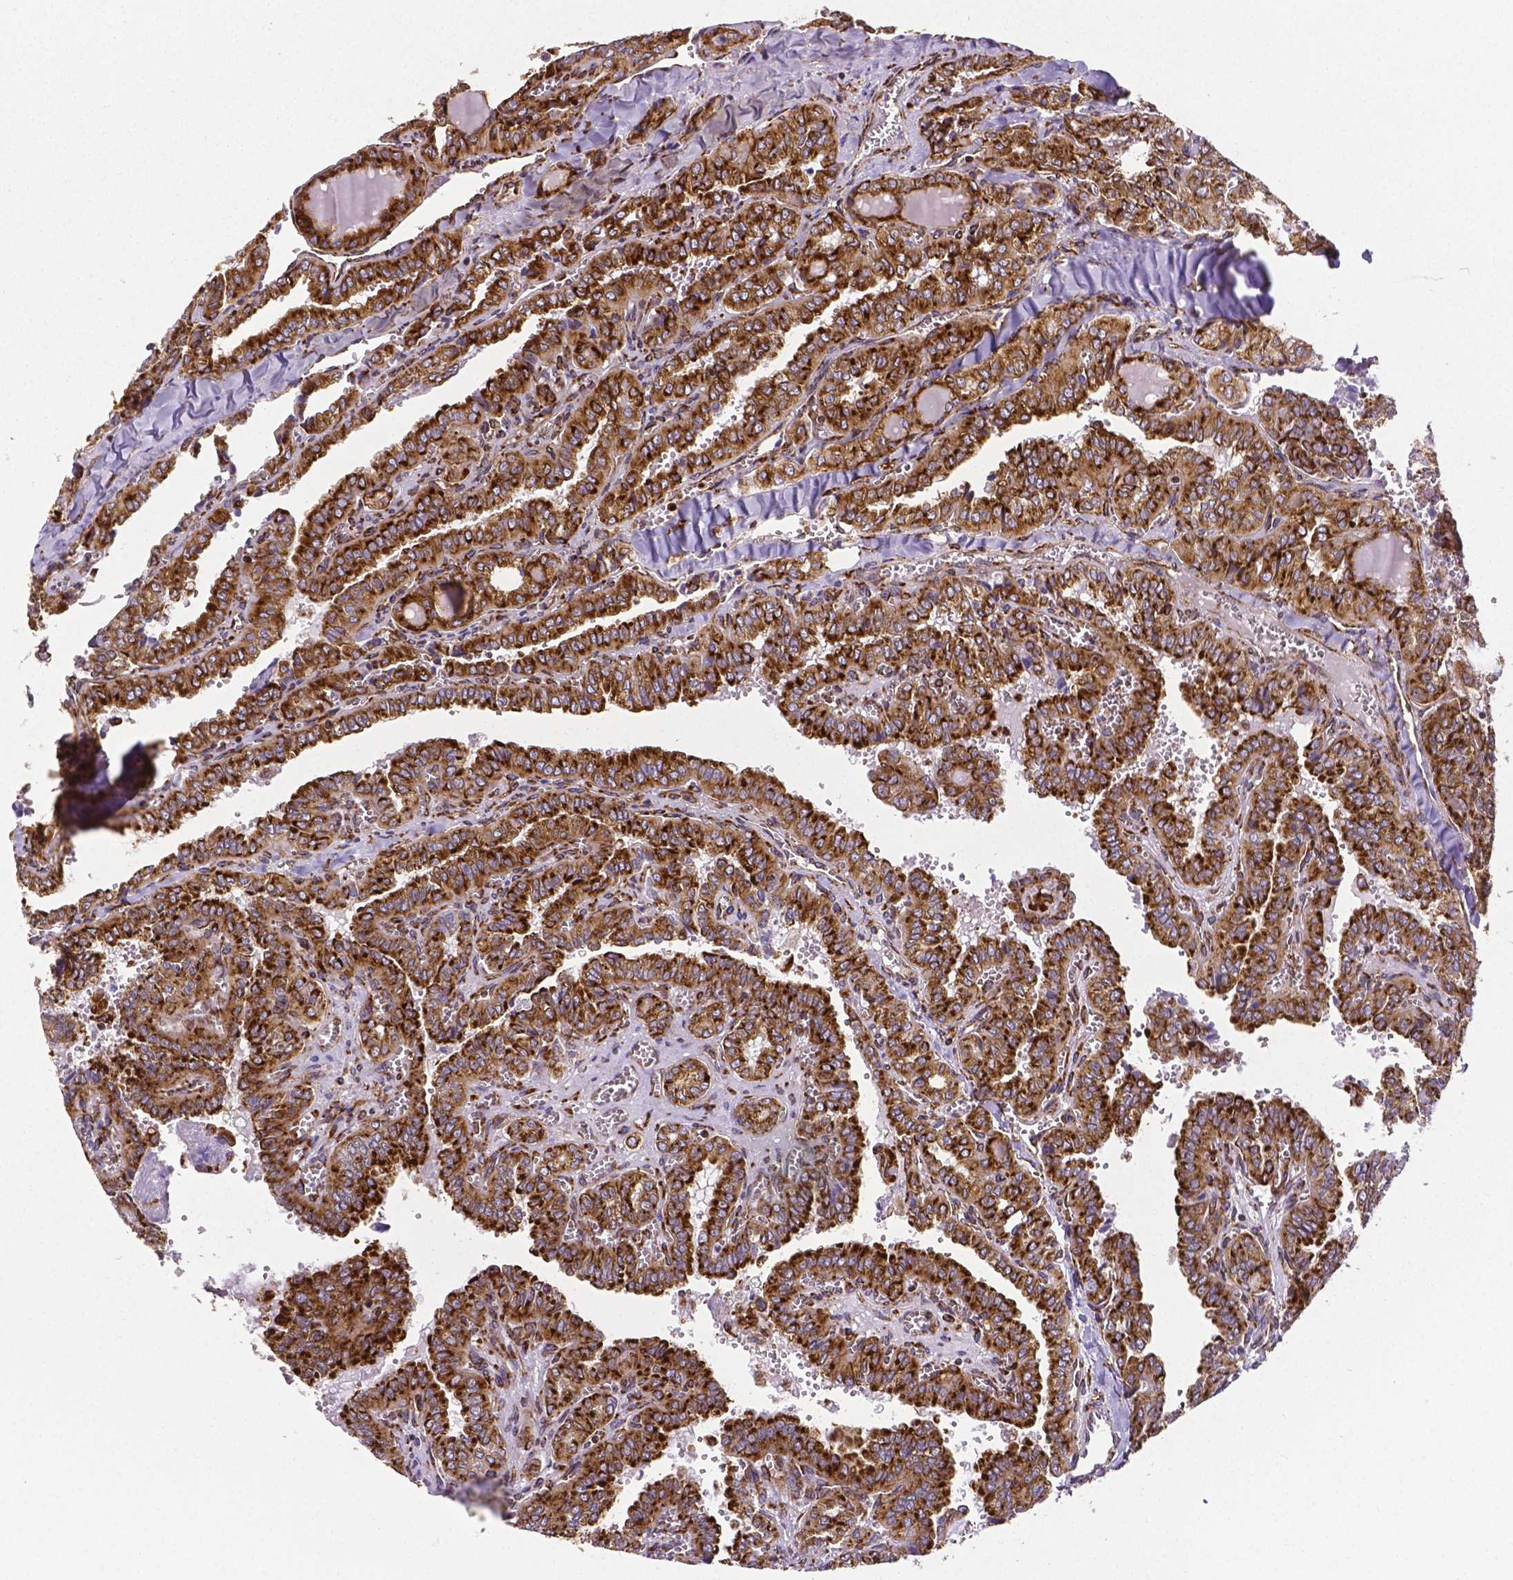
{"staining": {"intensity": "strong", "quantity": ">75%", "location": "cytoplasmic/membranous"}, "tissue": "thyroid cancer", "cell_type": "Tumor cells", "image_type": "cancer", "snomed": [{"axis": "morphology", "description": "Papillary adenocarcinoma, NOS"}, {"axis": "topography", "description": "Thyroid gland"}], "caption": "A photomicrograph of human thyroid cancer stained for a protein displays strong cytoplasmic/membranous brown staining in tumor cells.", "gene": "MTDH", "patient": {"sex": "female", "age": 41}}